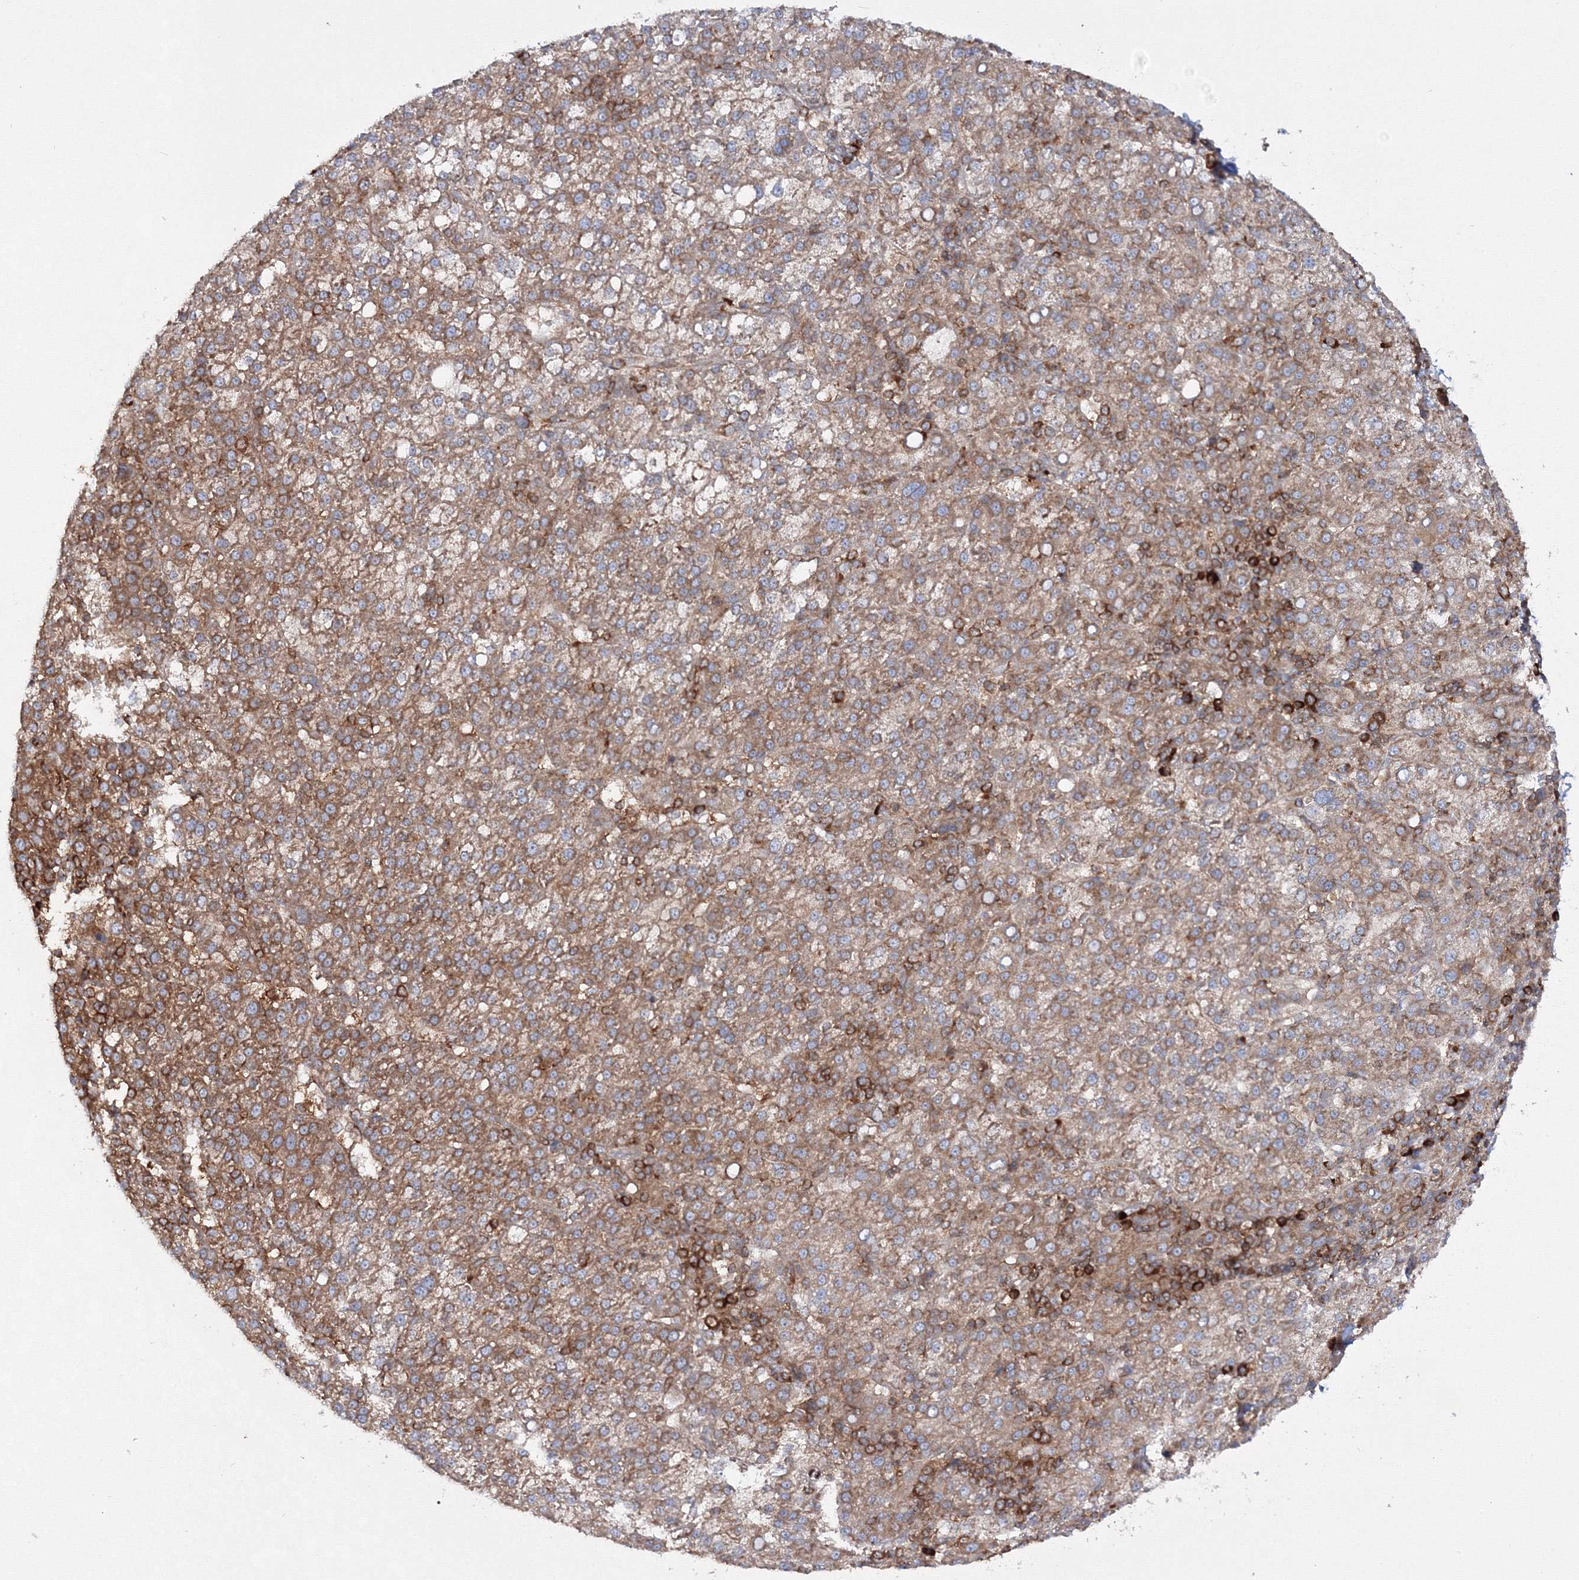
{"staining": {"intensity": "moderate", "quantity": ">75%", "location": "cytoplasmic/membranous"}, "tissue": "liver cancer", "cell_type": "Tumor cells", "image_type": "cancer", "snomed": [{"axis": "morphology", "description": "Carcinoma, Hepatocellular, NOS"}, {"axis": "topography", "description": "Liver"}], "caption": "Liver hepatocellular carcinoma was stained to show a protein in brown. There is medium levels of moderate cytoplasmic/membranous expression in about >75% of tumor cells. (IHC, brightfield microscopy, high magnification).", "gene": "HARS1", "patient": {"sex": "female", "age": 58}}